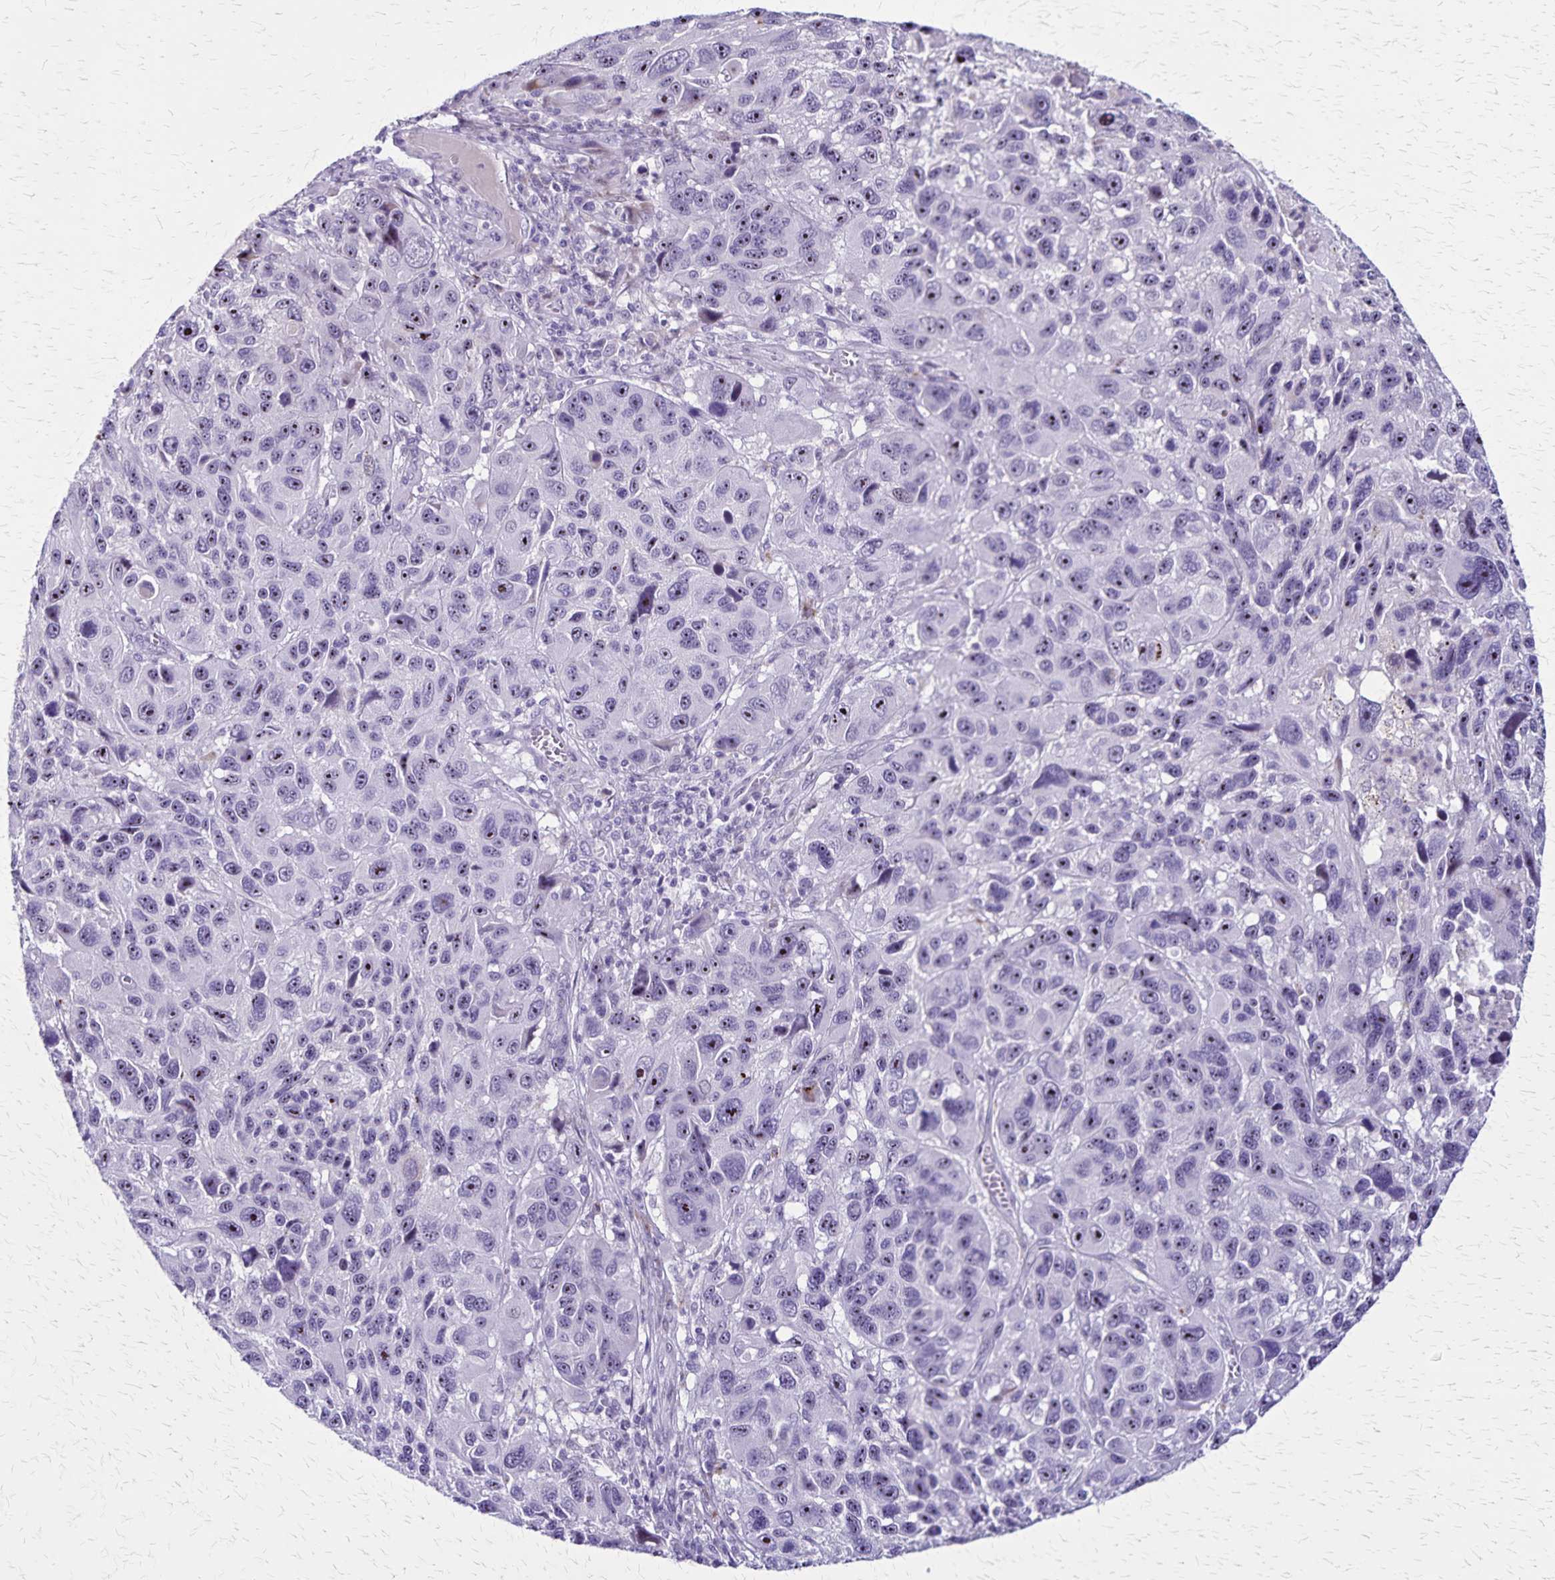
{"staining": {"intensity": "weak", "quantity": "<25%", "location": "nuclear"}, "tissue": "melanoma", "cell_type": "Tumor cells", "image_type": "cancer", "snomed": [{"axis": "morphology", "description": "Malignant melanoma, NOS"}, {"axis": "topography", "description": "Skin"}], "caption": "The histopathology image exhibits no staining of tumor cells in melanoma.", "gene": "OR51B5", "patient": {"sex": "male", "age": 53}}